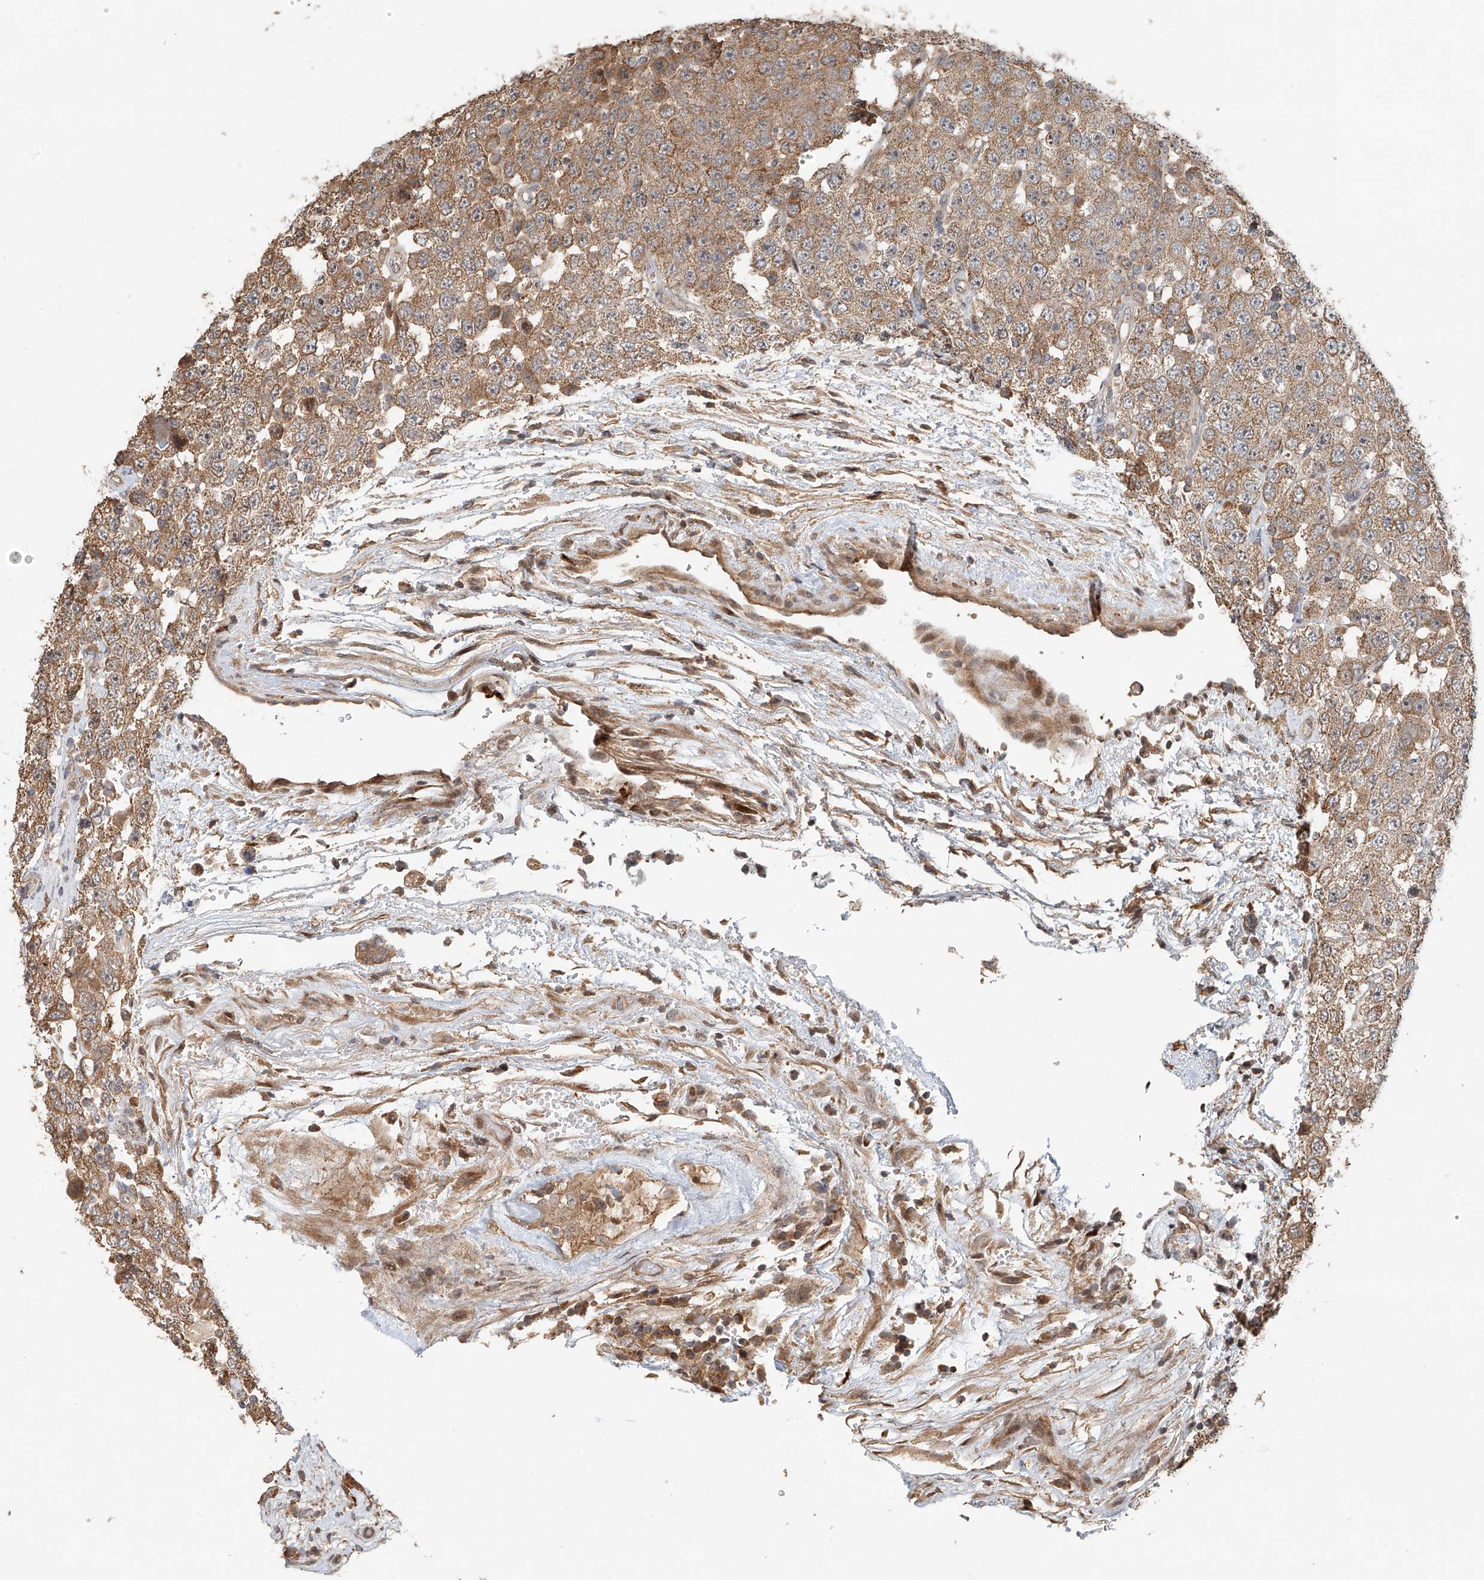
{"staining": {"intensity": "moderate", "quantity": ">75%", "location": "cytoplasmic/membranous"}, "tissue": "testis cancer", "cell_type": "Tumor cells", "image_type": "cancer", "snomed": [{"axis": "morphology", "description": "Carcinoma, Embryonal, NOS"}, {"axis": "topography", "description": "Testis"}], "caption": "Testis embryonal carcinoma was stained to show a protein in brown. There is medium levels of moderate cytoplasmic/membranous expression in about >75% of tumor cells.", "gene": "TMEM61", "patient": {"sex": "male", "age": 36}}